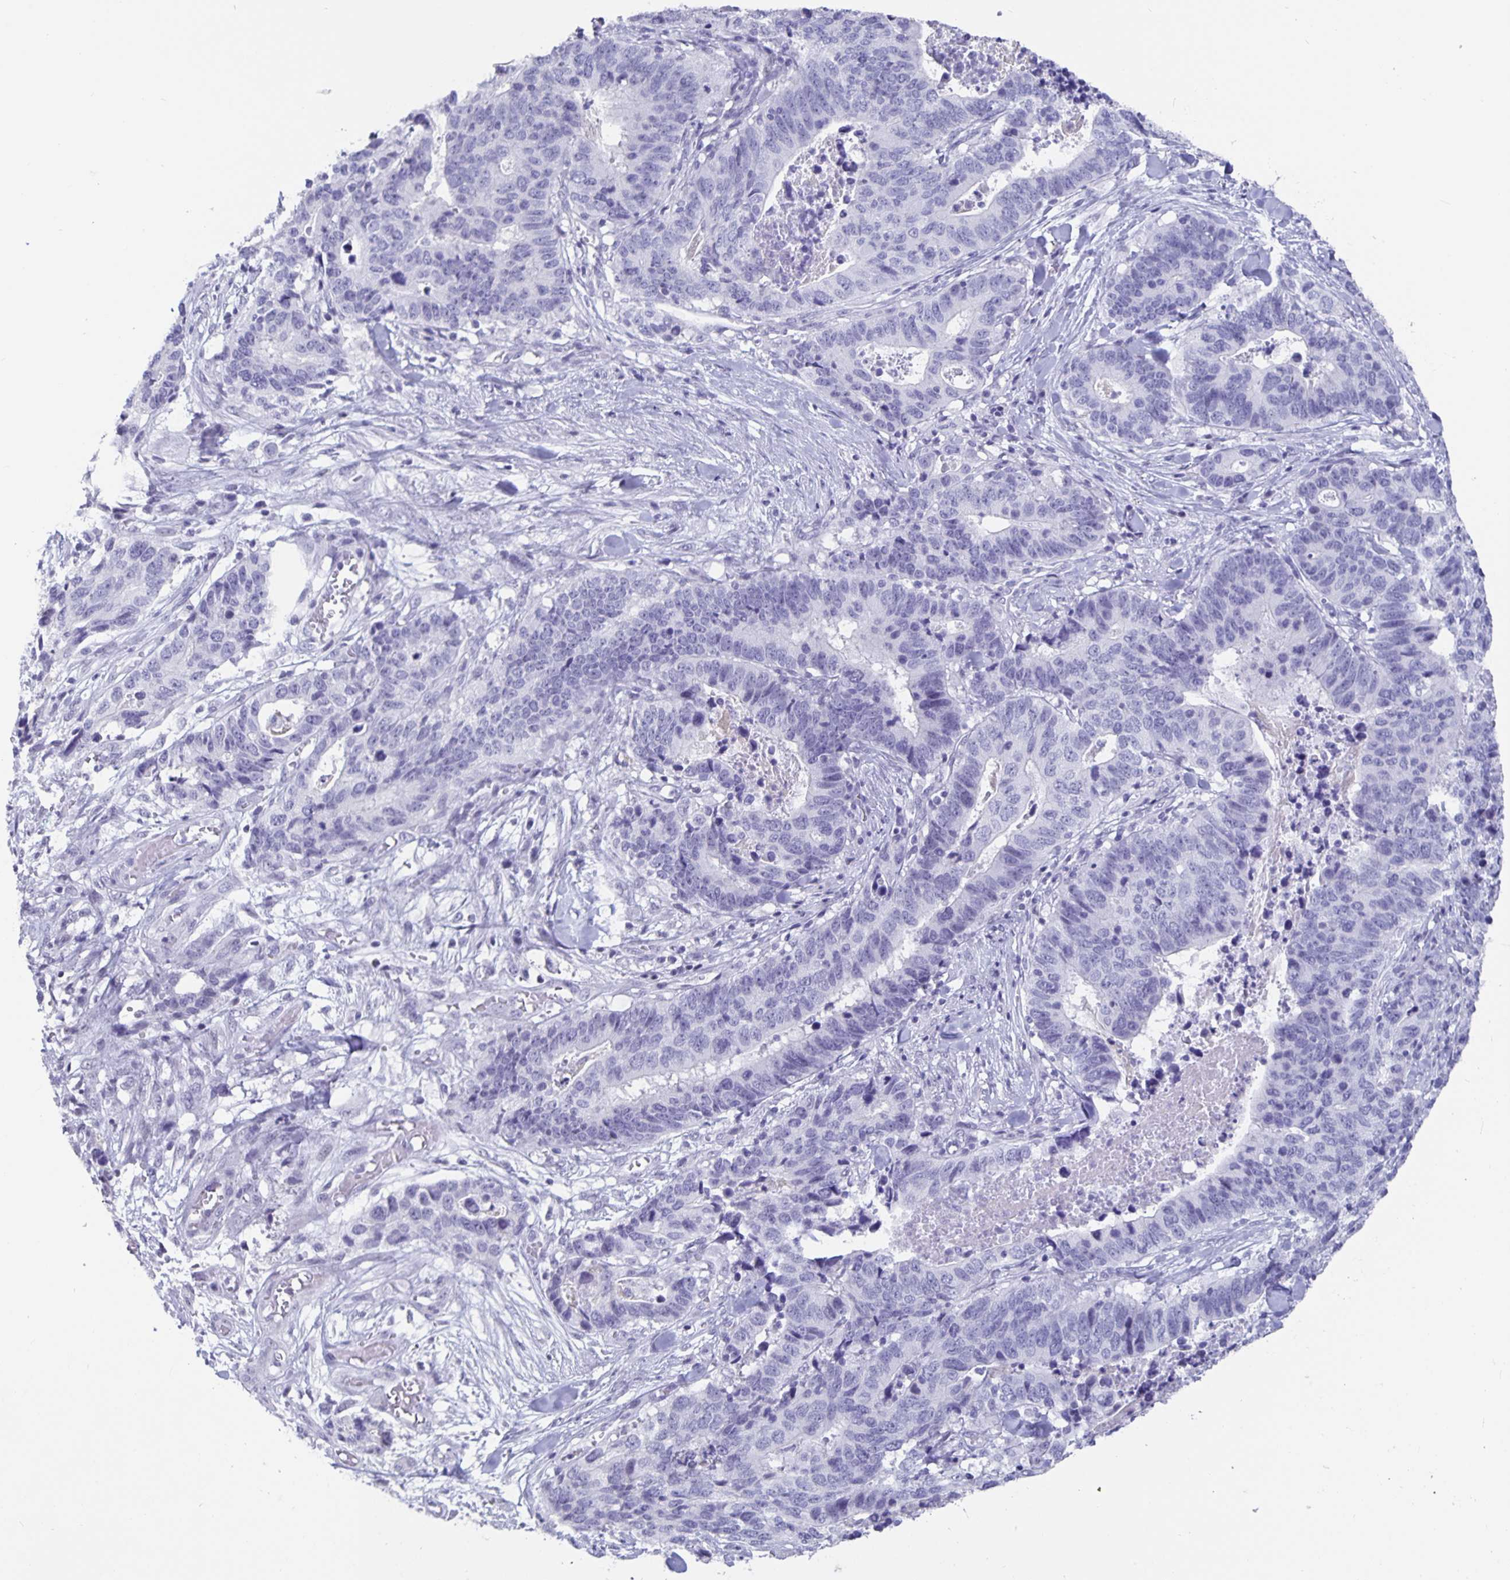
{"staining": {"intensity": "negative", "quantity": "none", "location": "none"}, "tissue": "stomach cancer", "cell_type": "Tumor cells", "image_type": "cancer", "snomed": [{"axis": "morphology", "description": "Adenocarcinoma, NOS"}, {"axis": "topography", "description": "Stomach, upper"}], "caption": "Stomach cancer (adenocarcinoma) was stained to show a protein in brown. There is no significant positivity in tumor cells.", "gene": "OLIG2", "patient": {"sex": "female", "age": 67}}